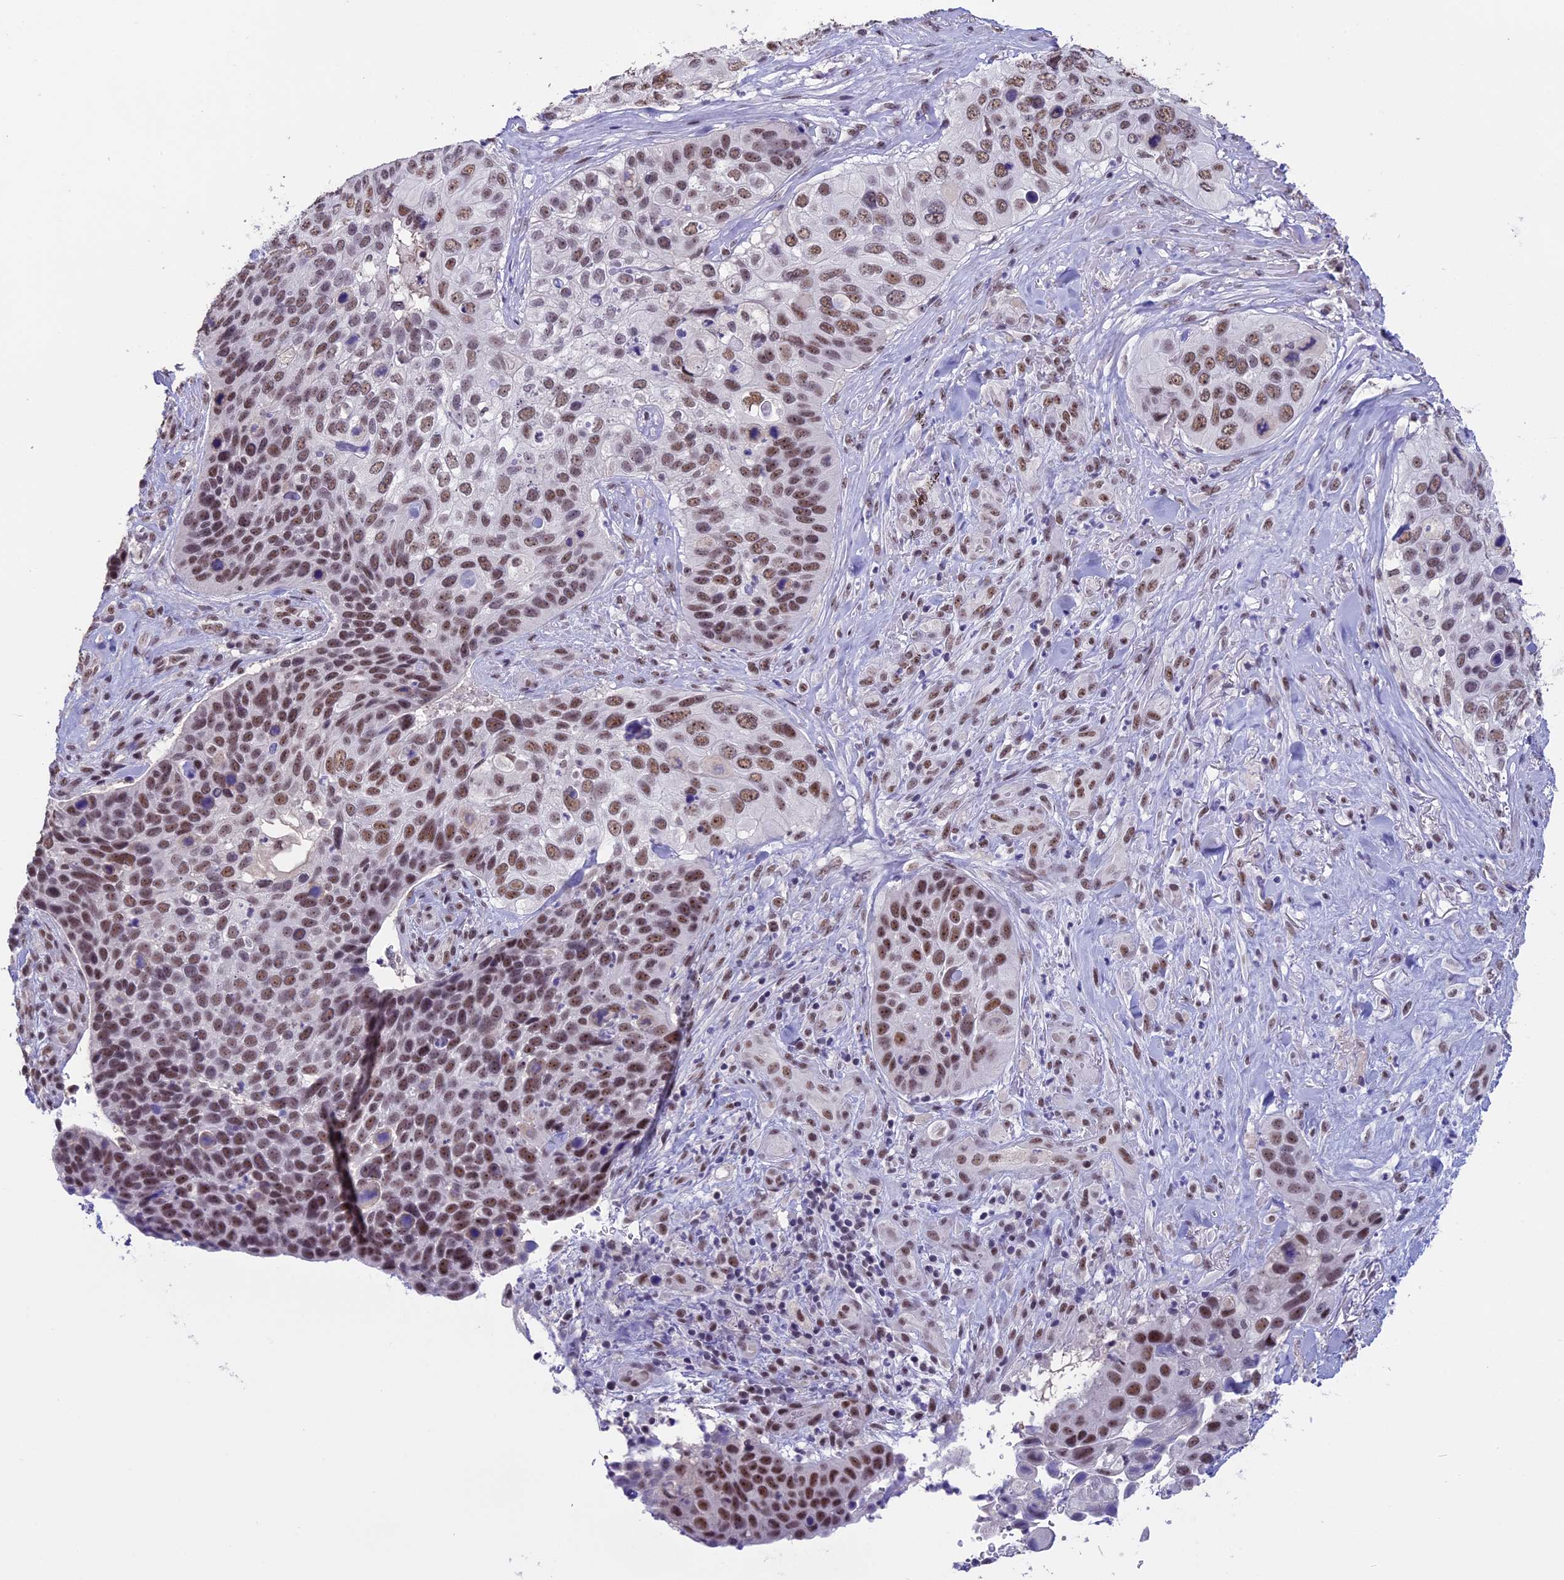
{"staining": {"intensity": "moderate", "quantity": ">75%", "location": "nuclear"}, "tissue": "skin cancer", "cell_type": "Tumor cells", "image_type": "cancer", "snomed": [{"axis": "morphology", "description": "Basal cell carcinoma"}, {"axis": "topography", "description": "Skin"}], "caption": "Skin cancer stained with a brown dye reveals moderate nuclear positive positivity in approximately >75% of tumor cells.", "gene": "SETD2", "patient": {"sex": "female", "age": 74}}